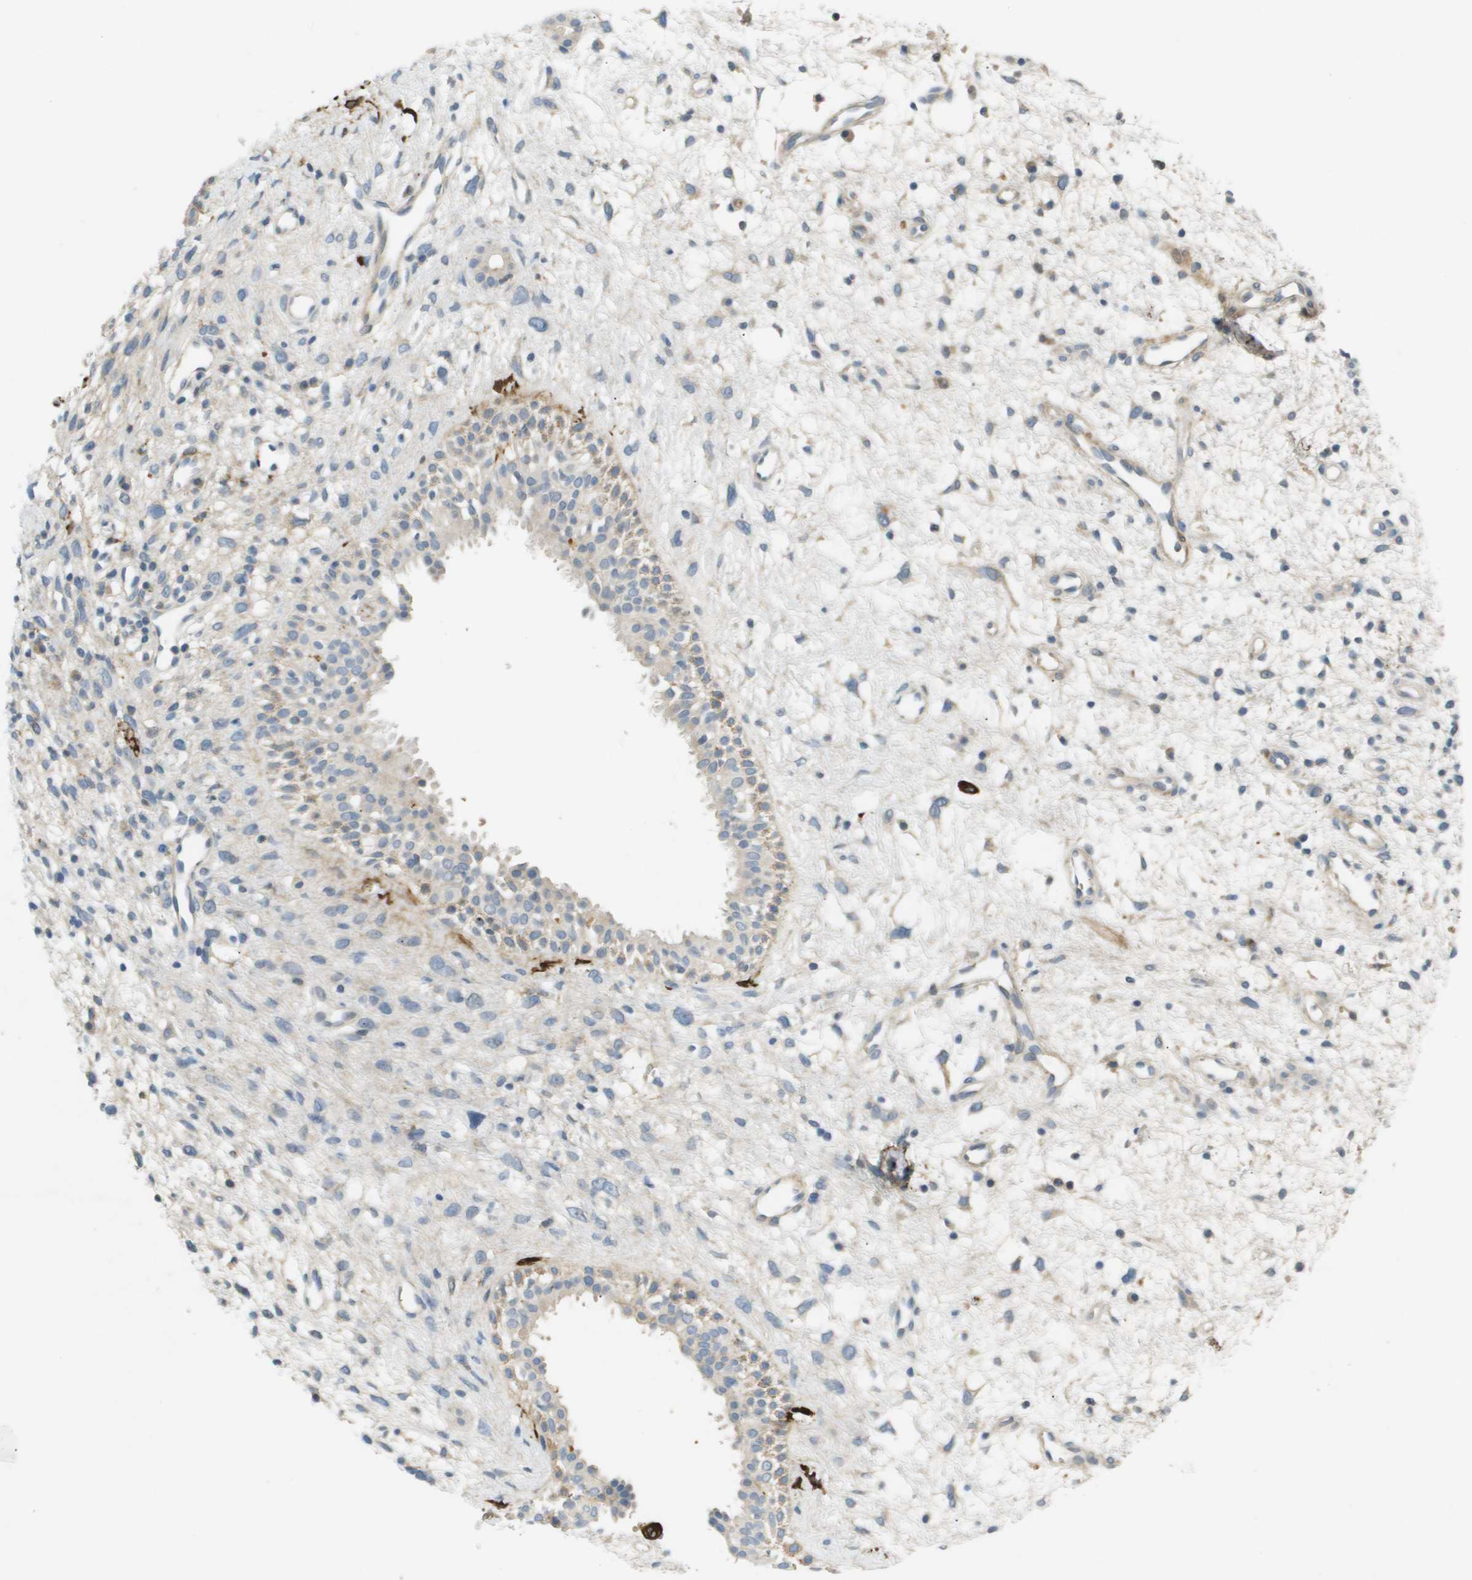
{"staining": {"intensity": "weak", "quantity": "25%-75%", "location": "cytoplasmic/membranous"}, "tissue": "nasopharynx", "cell_type": "Respiratory epithelial cells", "image_type": "normal", "snomed": [{"axis": "morphology", "description": "Normal tissue, NOS"}, {"axis": "topography", "description": "Nasopharynx"}], "caption": "A brown stain highlights weak cytoplasmic/membranous positivity of a protein in respiratory epithelial cells of normal human nasopharynx. (DAB (3,3'-diaminobenzidine) IHC, brown staining for protein, blue staining for nuclei).", "gene": "VTN", "patient": {"sex": "male", "age": 22}}